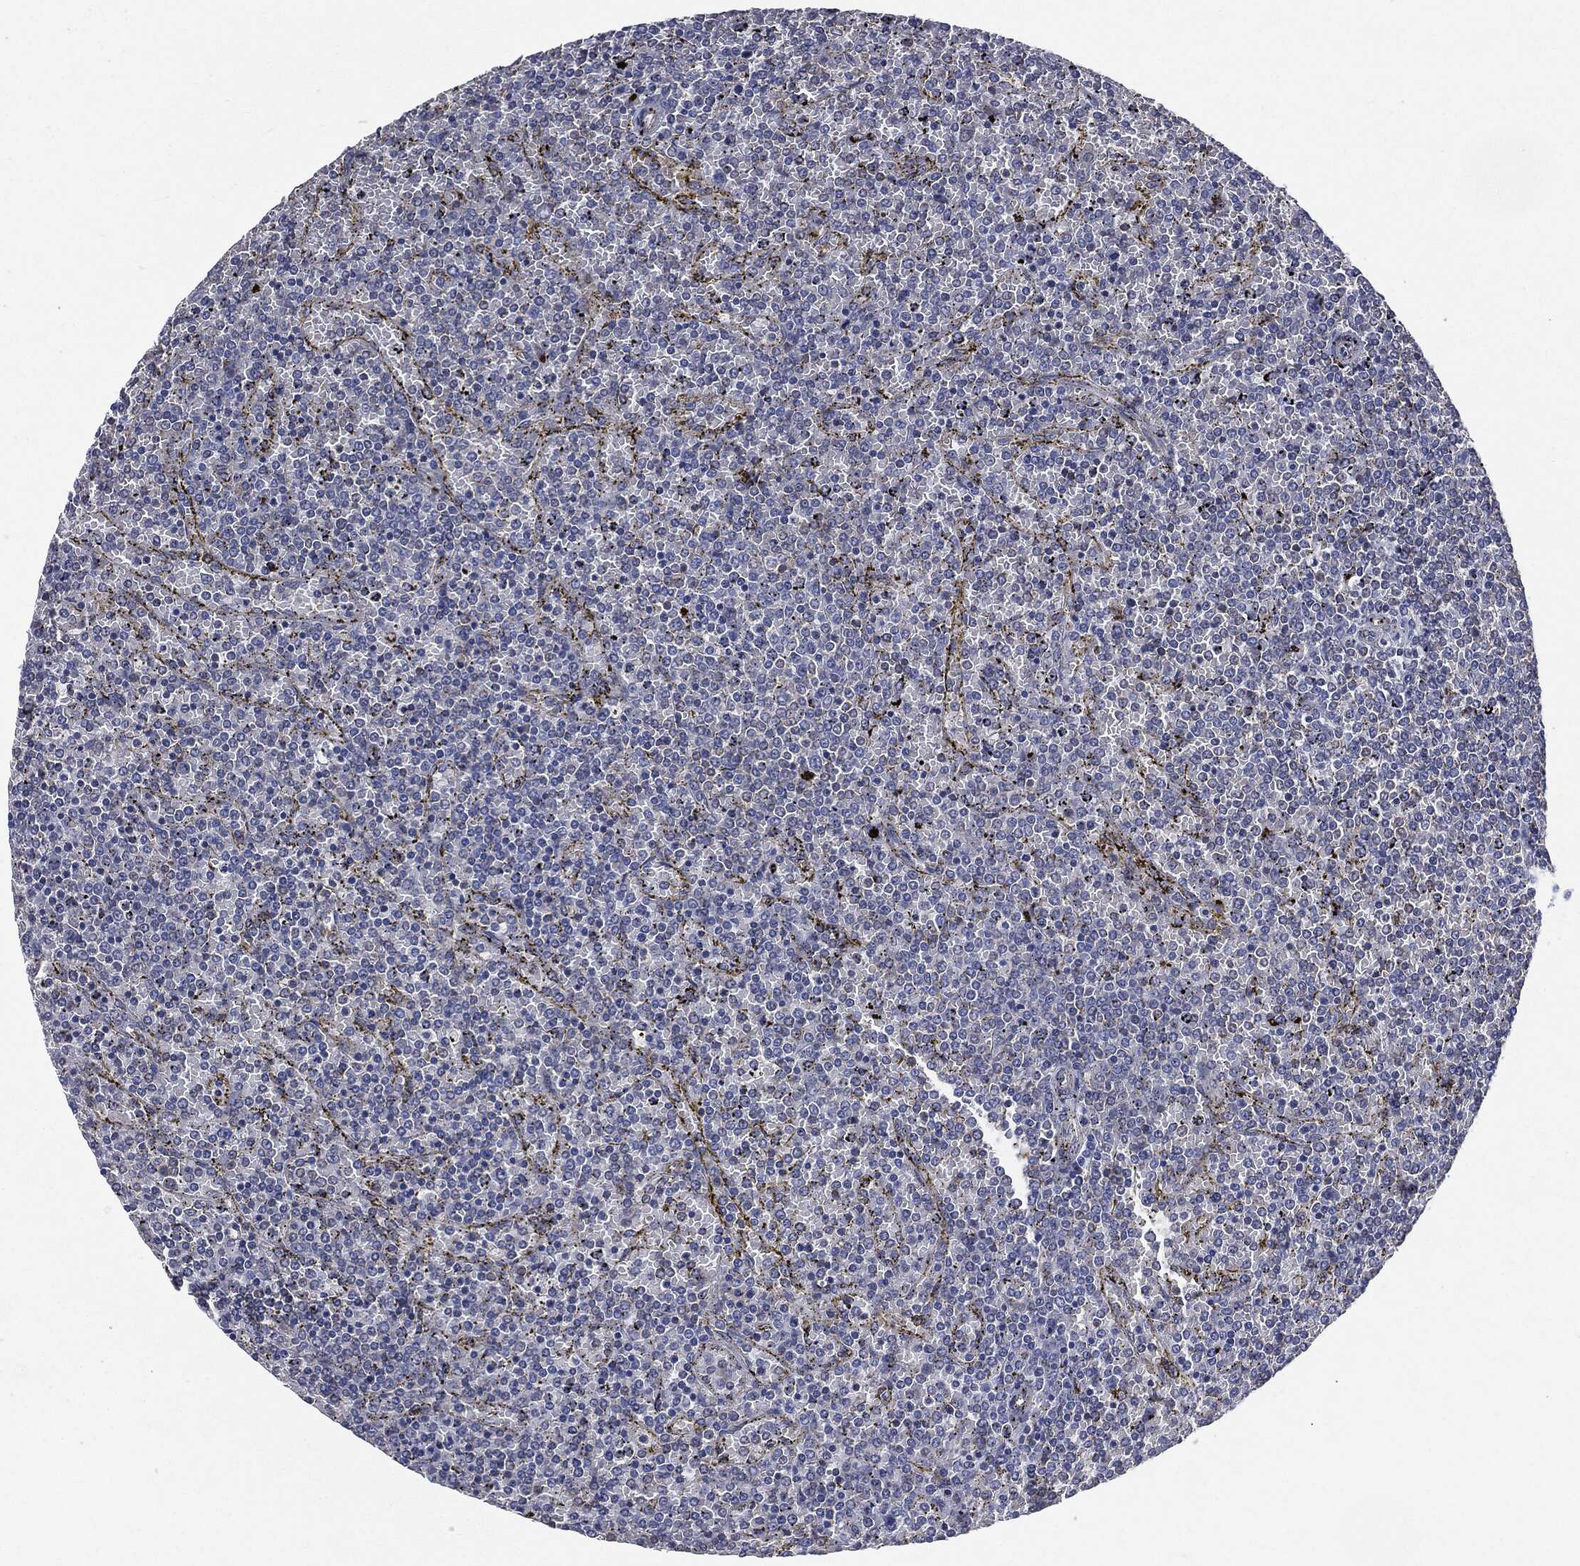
{"staining": {"intensity": "negative", "quantity": "none", "location": "none"}, "tissue": "lymphoma", "cell_type": "Tumor cells", "image_type": "cancer", "snomed": [{"axis": "morphology", "description": "Malignant lymphoma, non-Hodgkin's type, Low grade"}, {"axis": "topography", "description": "Spleen"}], "caption": "This is an immunohistochemistry (IHC) histopathology image of lymphoma. There is no positivity in tumor cells.", "gene": "EPS15L1", "patient": {"sex": "female", "age": 77}}